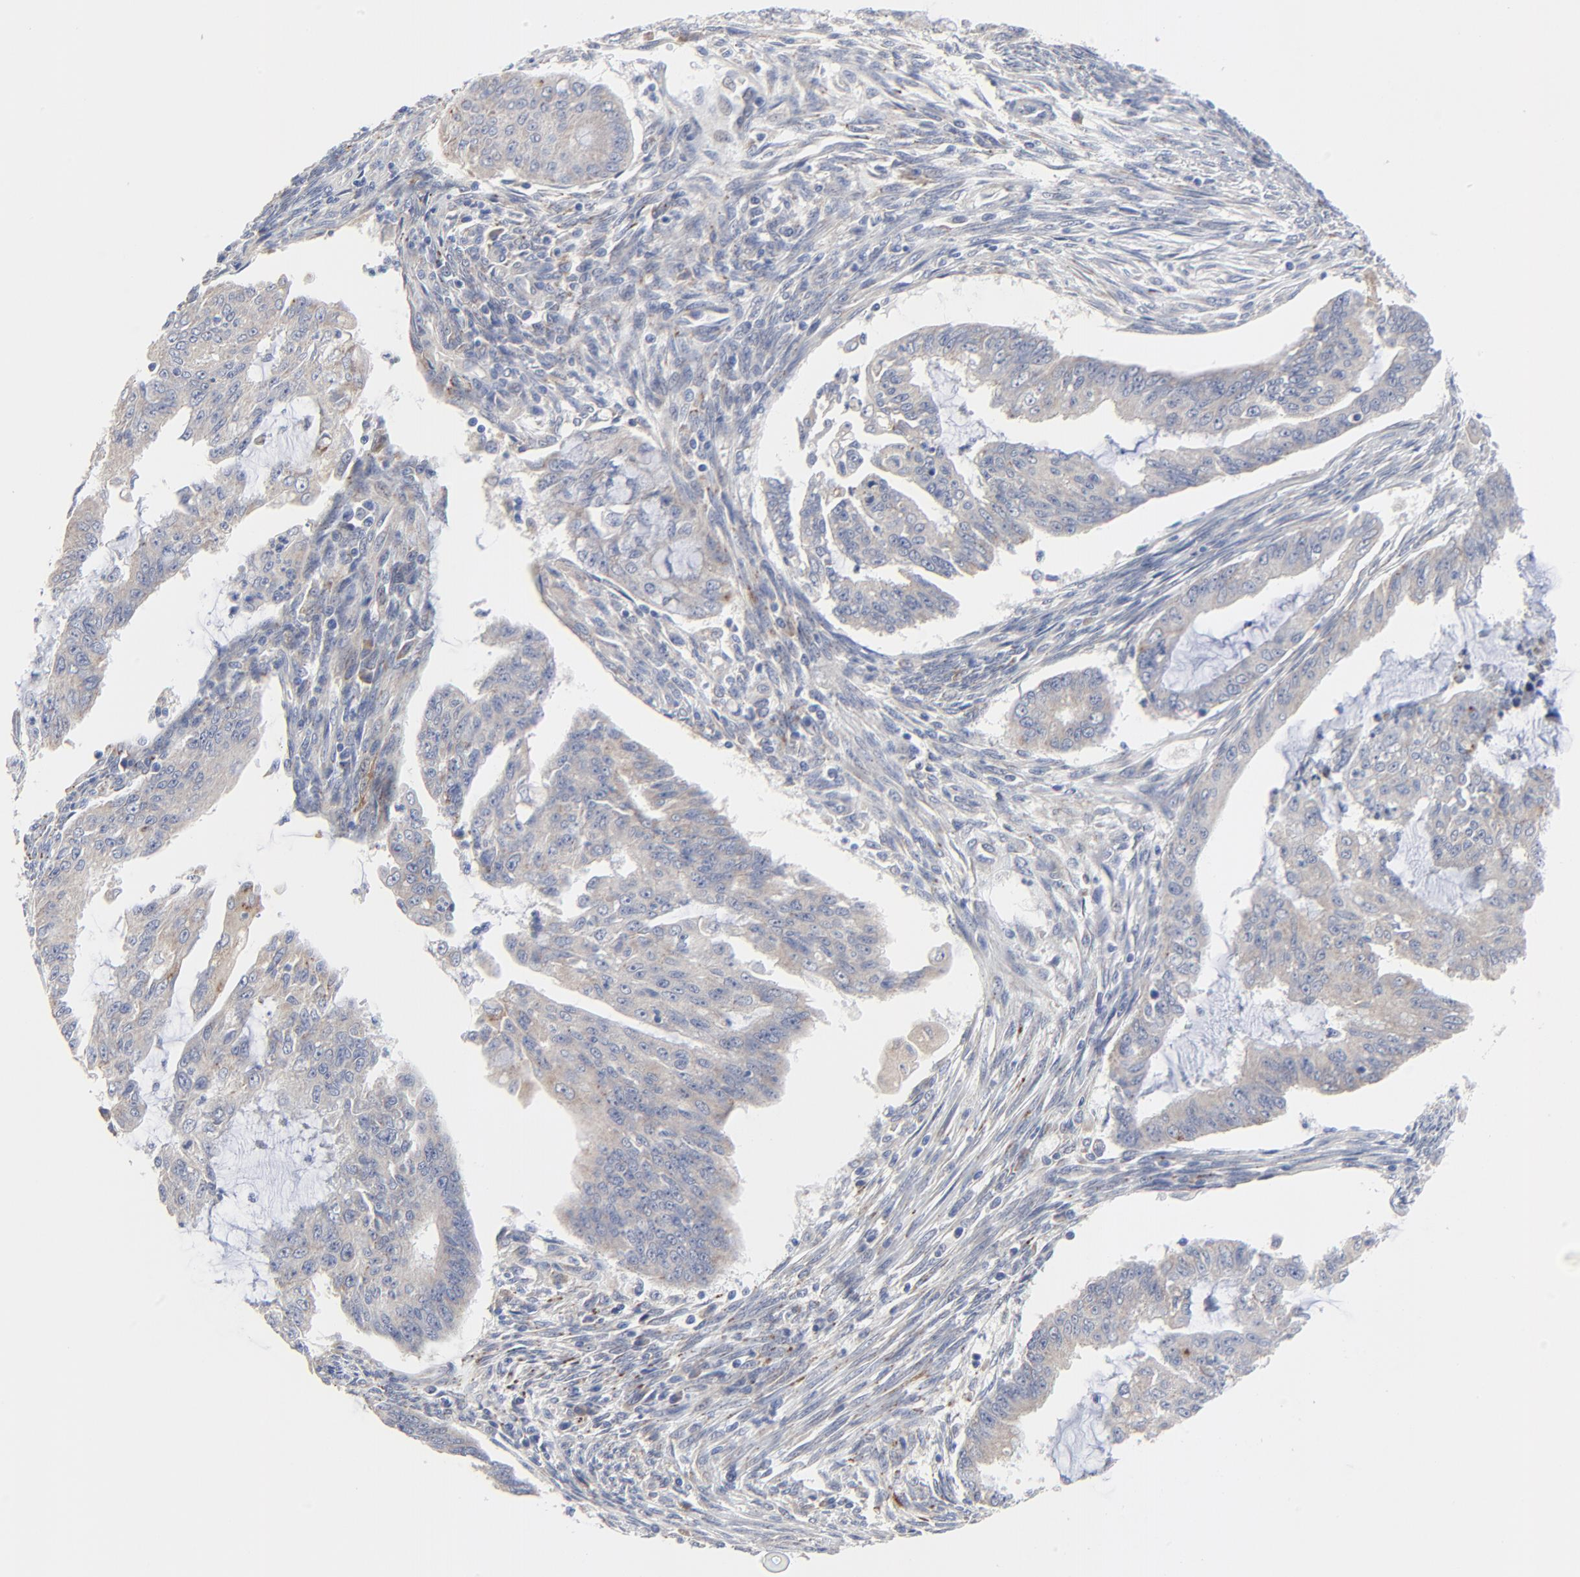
{"staining": {"intensity": "weak", "quantity": ">75%", "location": "cytoplasmic/membranous"}, "tissue": "endometrial cancer", "cell_type": "Tumor cells", "image_type": "cancer", "snomed": [{"axis": "morphology", "description": "Adenocarcinoma, NOS"}, {"axis": "topography", "description": "Endometrium"}], "caption": "IHC (DAB (3,3'-diaminobenzidine)) staining of human endometrial cancer demonstrates weak cytoplasmic/membranous protein expression in approximately >75% of tumor cells.", "gene": "DHRSX", "patient": {"sex": "female", "age": 75}}